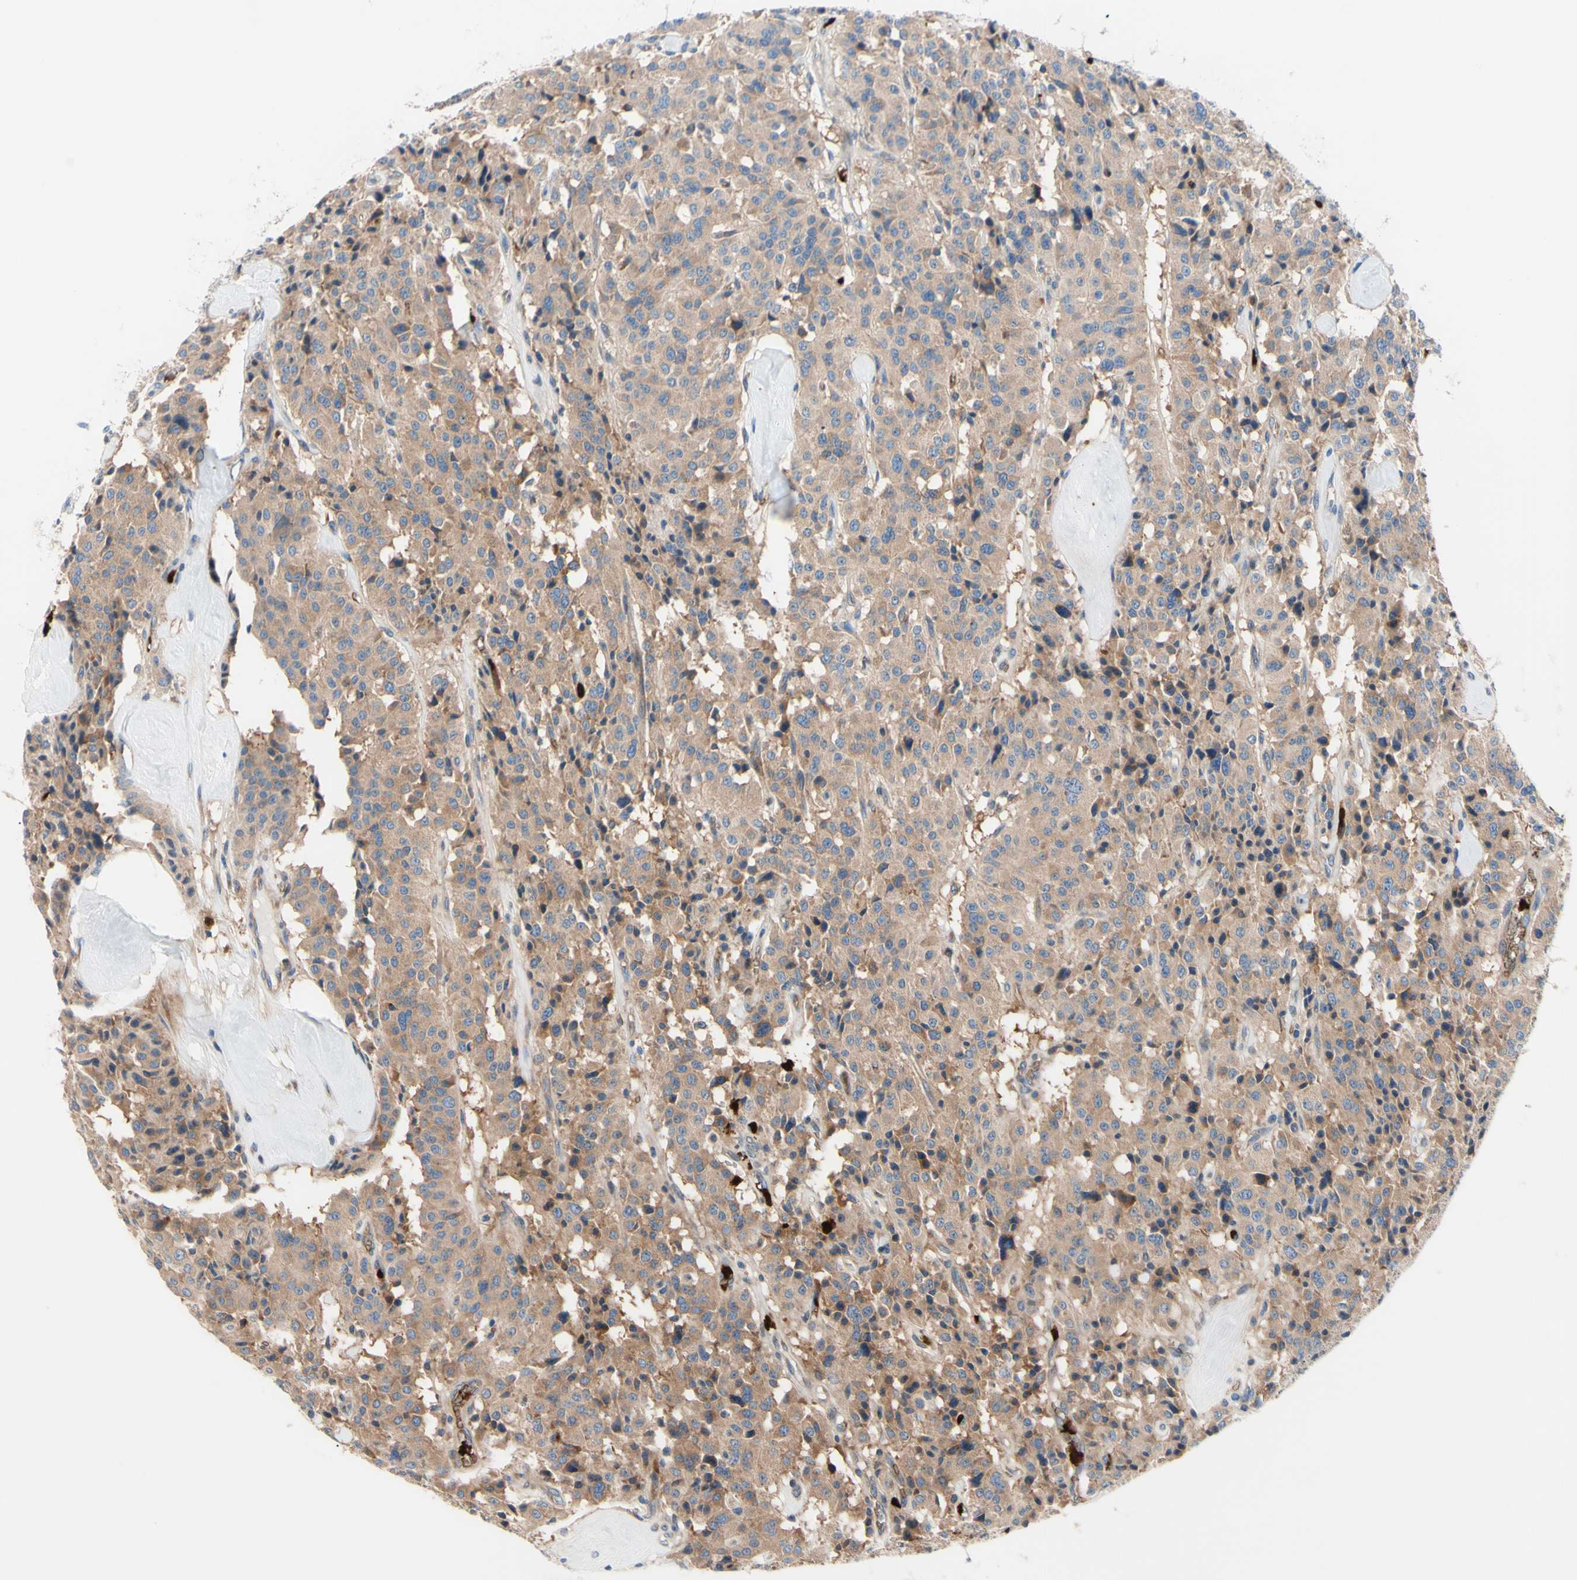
{"staining": {"intensity": "moderate", "quantity": ">75%", "location": "cytoplasmic/membranous"}, "tissue": "carcinoid", "cell_type": "Tumor cells", "image_type": "cancer", "snomed": [{"axis": "morphology", "description": "Carcinoid, malignant, NOS"}, {"axis": "topography", "description": "Lung"}], "caption": "Malignant carcinoid stained for a protein displays moderate cytoplasmic/membranous positivity in tumor cells. Ihc stains the protein of interest in brown and the nuclei are stained blue.", "gene": "USP9X", "patient": {"sex": "male", "age": 30}}